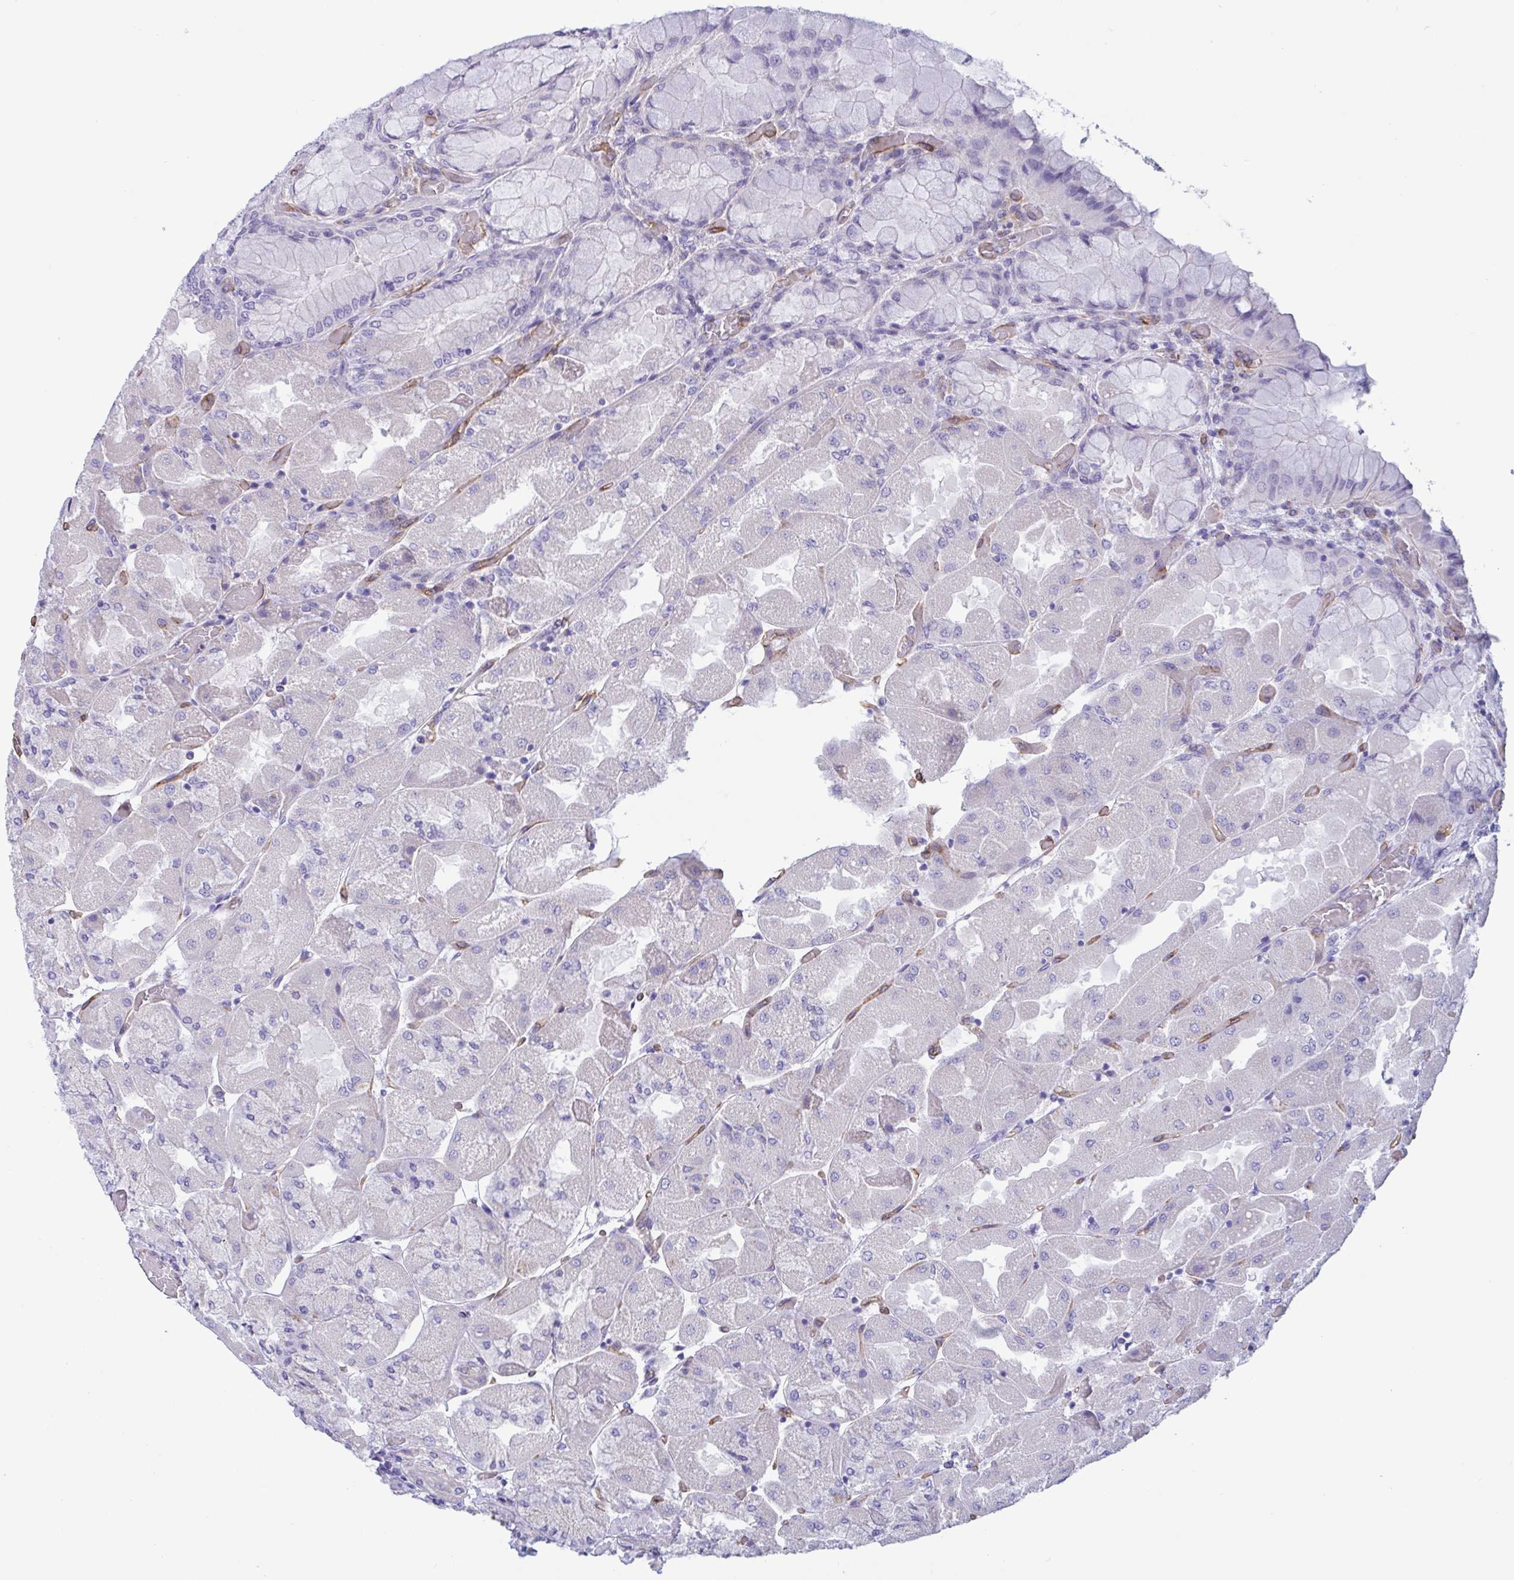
{"staining": {"intensity": "negative", "quantity": "none", "location": "none"}, "tissue": "stomach", "cell_type": "Glandular cells", "image_type": "normal", "snomed": [{"axis": "morphology", "description": "Normal tissue, NOS"}, {"axis": "topography", "description": "Stomach"}], "caption": "Human stomach stained for a protein using immunohistochemistry (IHC) shows no positivity in glandular cells.", "gene": "RPL22L1", "patient": {"sex": "female", "age": 61}}